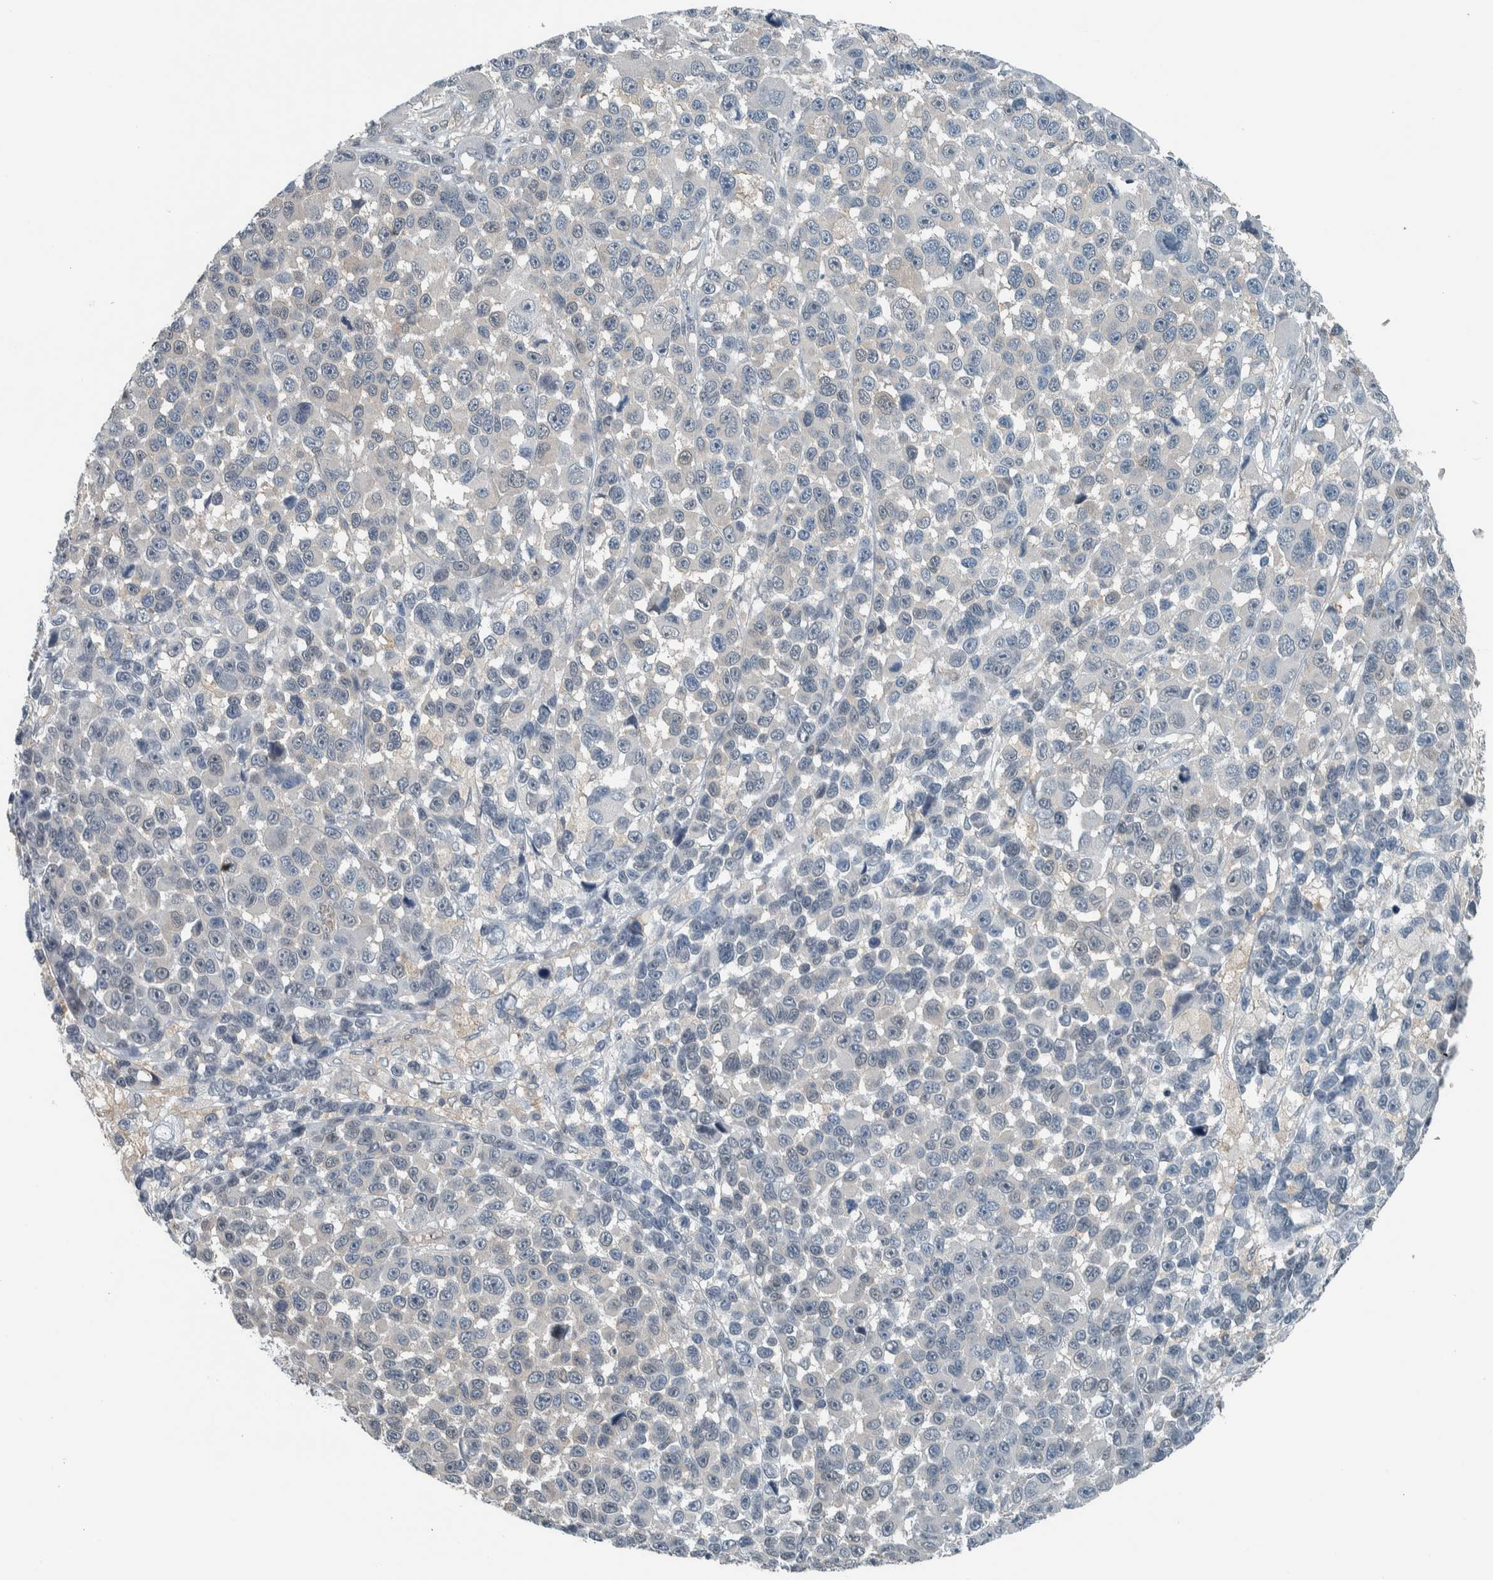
{"staining": {"intensity": "negative", "quantity": "none", "location": "none"}, "tissue": "melanoma", "cell_type": "Tumor cells", "image_type": "cancer", "snomed": [{"axis": "morphology", "description": "Malignant melanoma, NOS"}, {"axis": "topography", "description": "Skin"}], "caption": "Melanoma stained for a protein using IHC reveals no staining tumor cells.", "gene": "ALAD", "patient": {"sex": "male", "age": 53}}